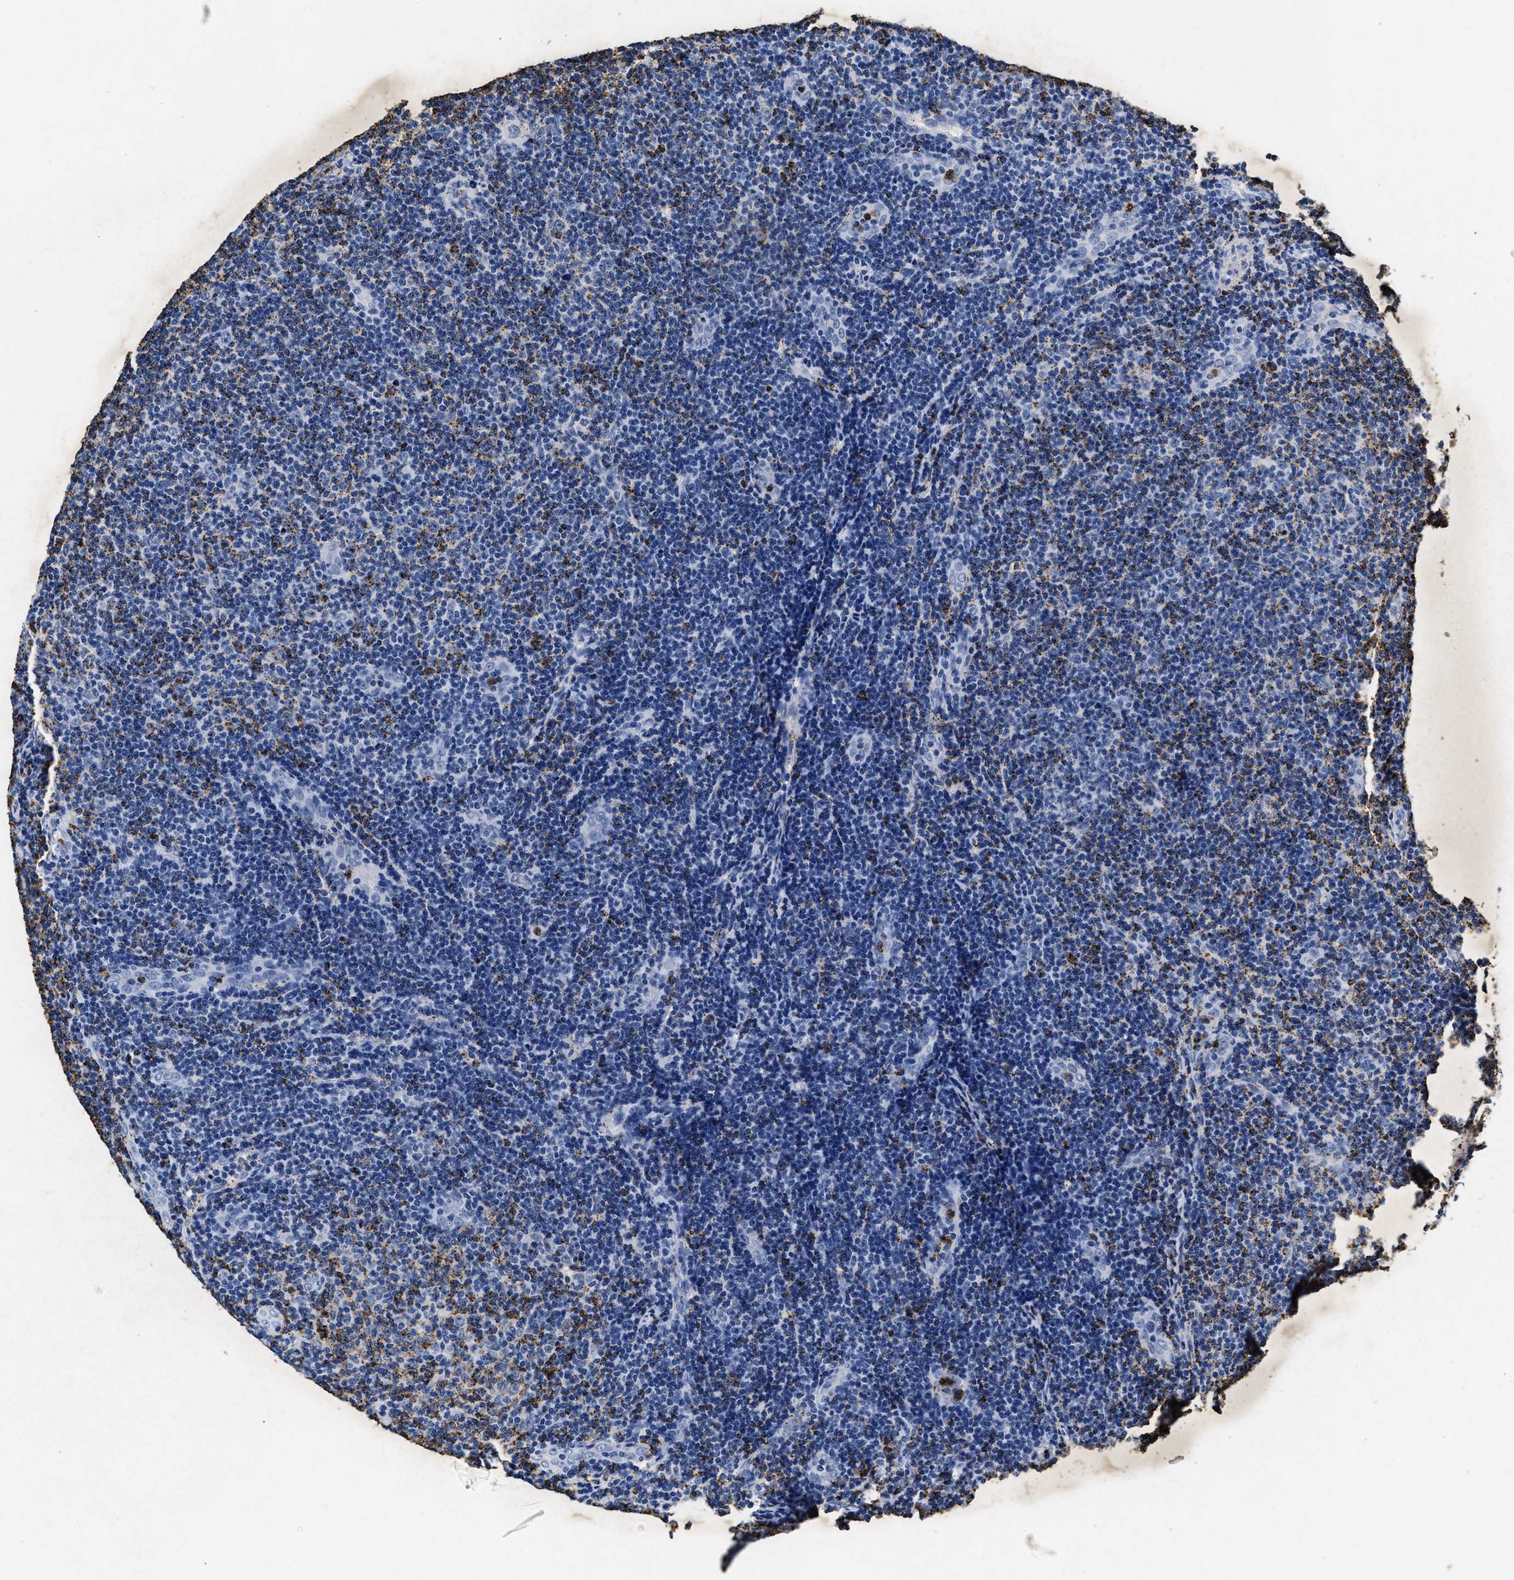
{"staining": {"intensity": "weak", "quantity": "<25%", "location": "cytoplasmic/membranous"}, "tissue": "lymphoma", "cell_type": "Tumor cells", "image_type": "cancer", "snomed": [{"axis": "morphology", "description": "Malignant lymphoma, non-Hodgkin's type, Low grade"}, {"axis": "topography", "description": "Lymph node"}], "caption": "Immunohistochemistry (IHC) image of neoplastic tissue: human lymphoma stained with DAB demonstrates no significant protein staining in tumor cells. (DAB immunohistochemistry (IHC) visualized using brightfield microscopy, high magnification).", "gene": "LTB4R2", "patient": {"sex": "male", "age": 83}}